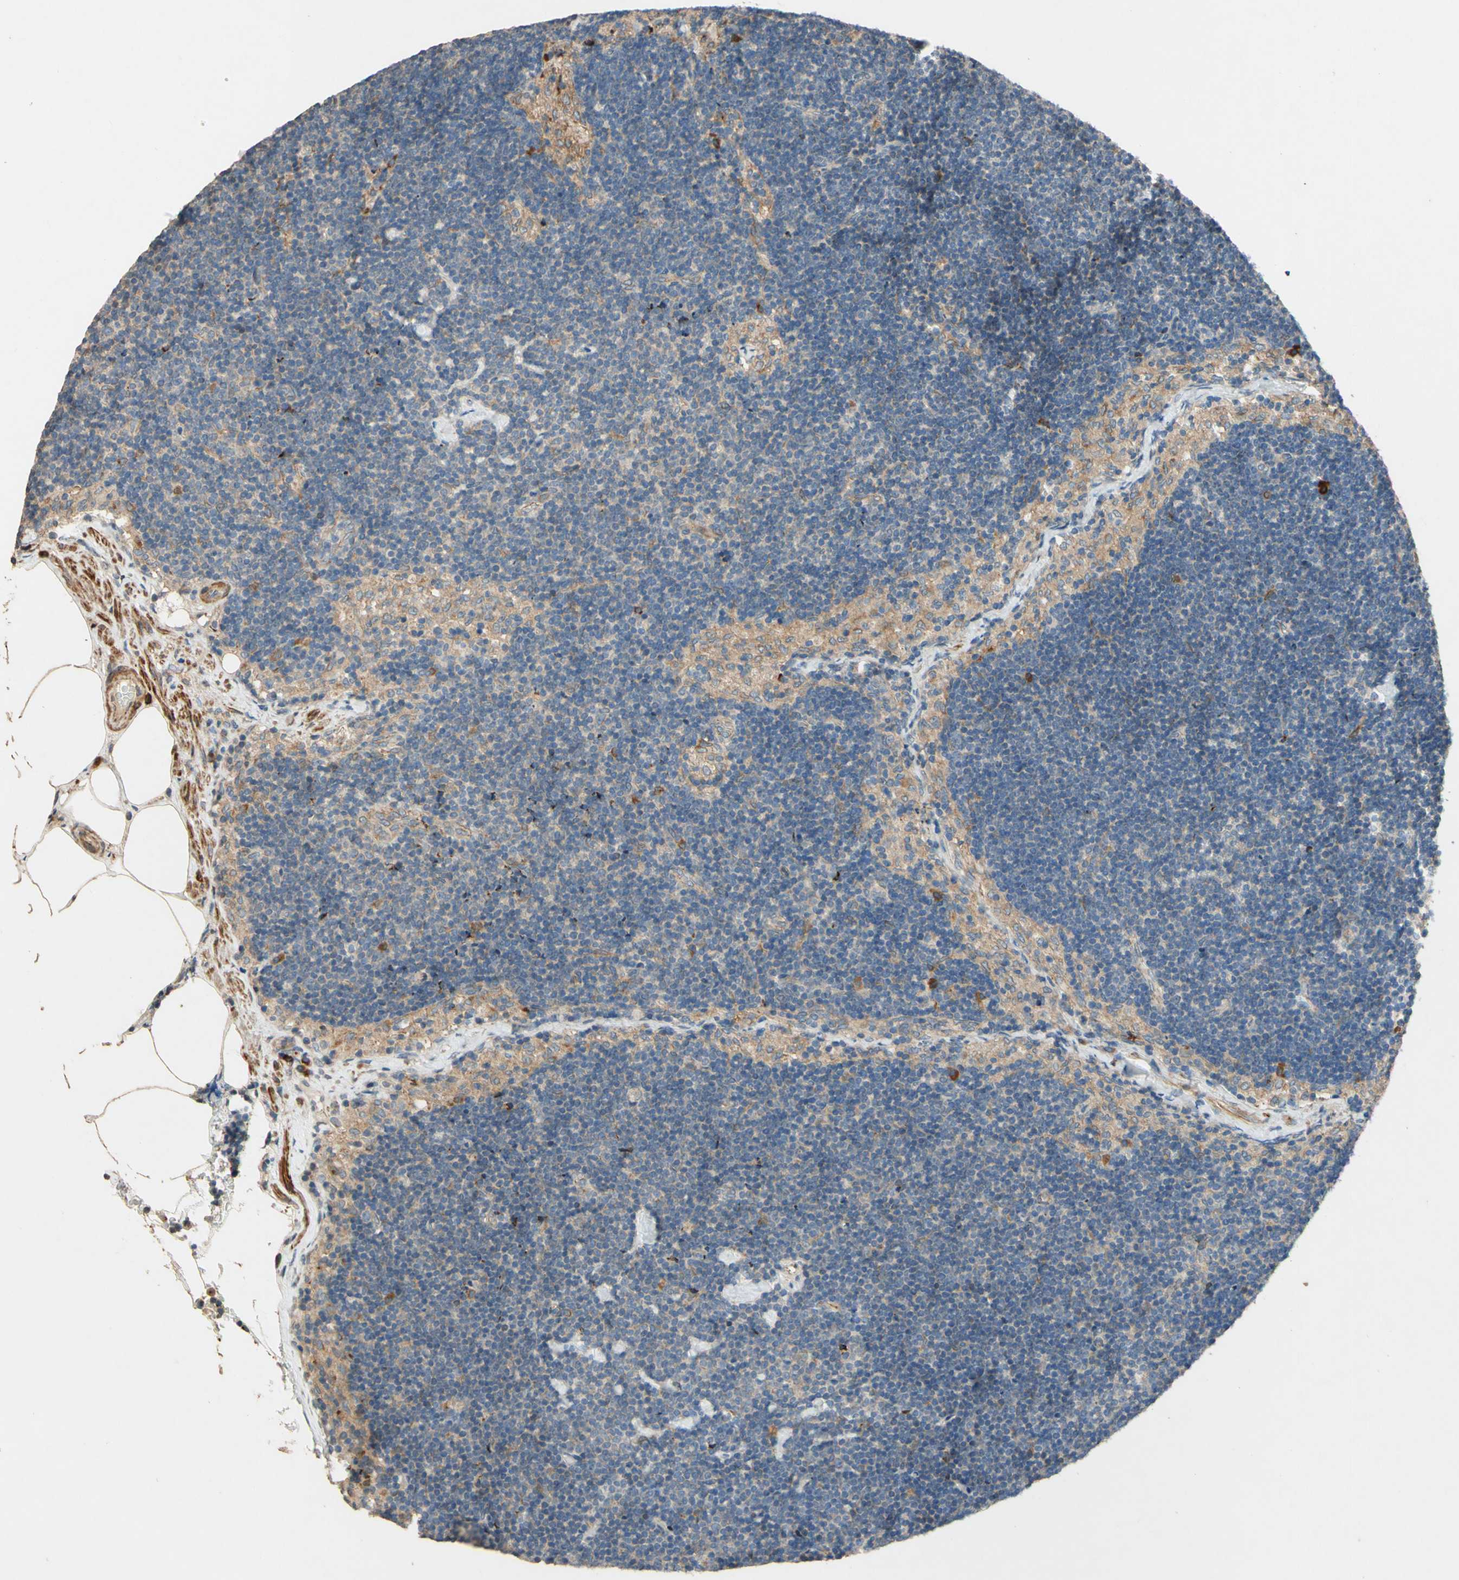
{"staining": {"intensity": "strong", "quantity": "<25%", "location": "cytoplasmic/membranous"}, "tissue": "lymph node", "cell_type": "Germinal center cells", "image_type": "normal", "snomed": [{"axis": "morphology", "description": "Normal tissue, NOS"}, {"axis": "topography", "description": "Lymph node"}], "caption": "A micrograph of human lymph node stained for a protein shows strong cytoplasmic/membranous brown staining in germinal center cells.", "gene": "PTPRU", "patient": {"sex": "male", "age": 63}}